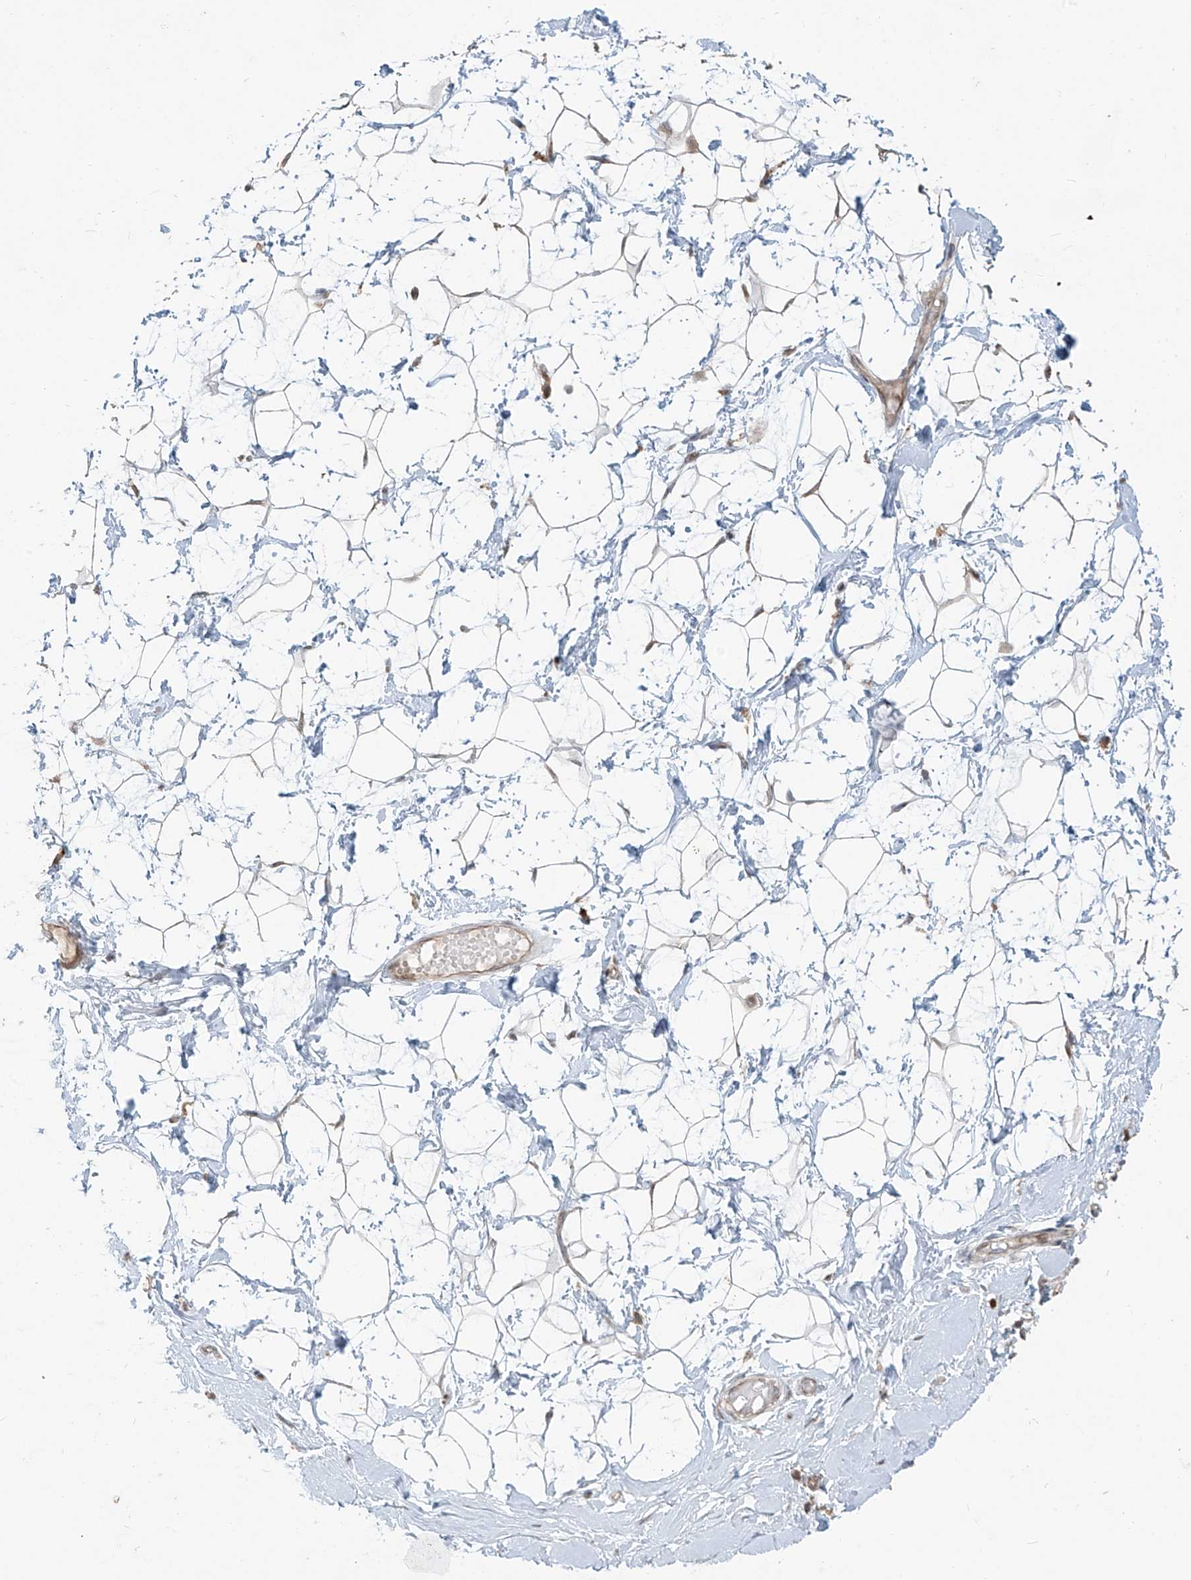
{"staining": {"intensity": "negative", "quantity": "none", "location": "none"}, "tissue": "breast", "cell_type": "Adipocytes", "image_type": "normal", "snomed": [{"axis": "morphology", "description": "Normal tissue, NOS"}, {"axis": "morphology", "description": "Adenoma, NOS"}, {"axis": "topography", "description": "Breast"}], "caption": "Breast stained for a protein using IHC shows no staining adipocytes.", "gene": "PLEKHM3", "patient": {"sex": "female", "age": 23}}